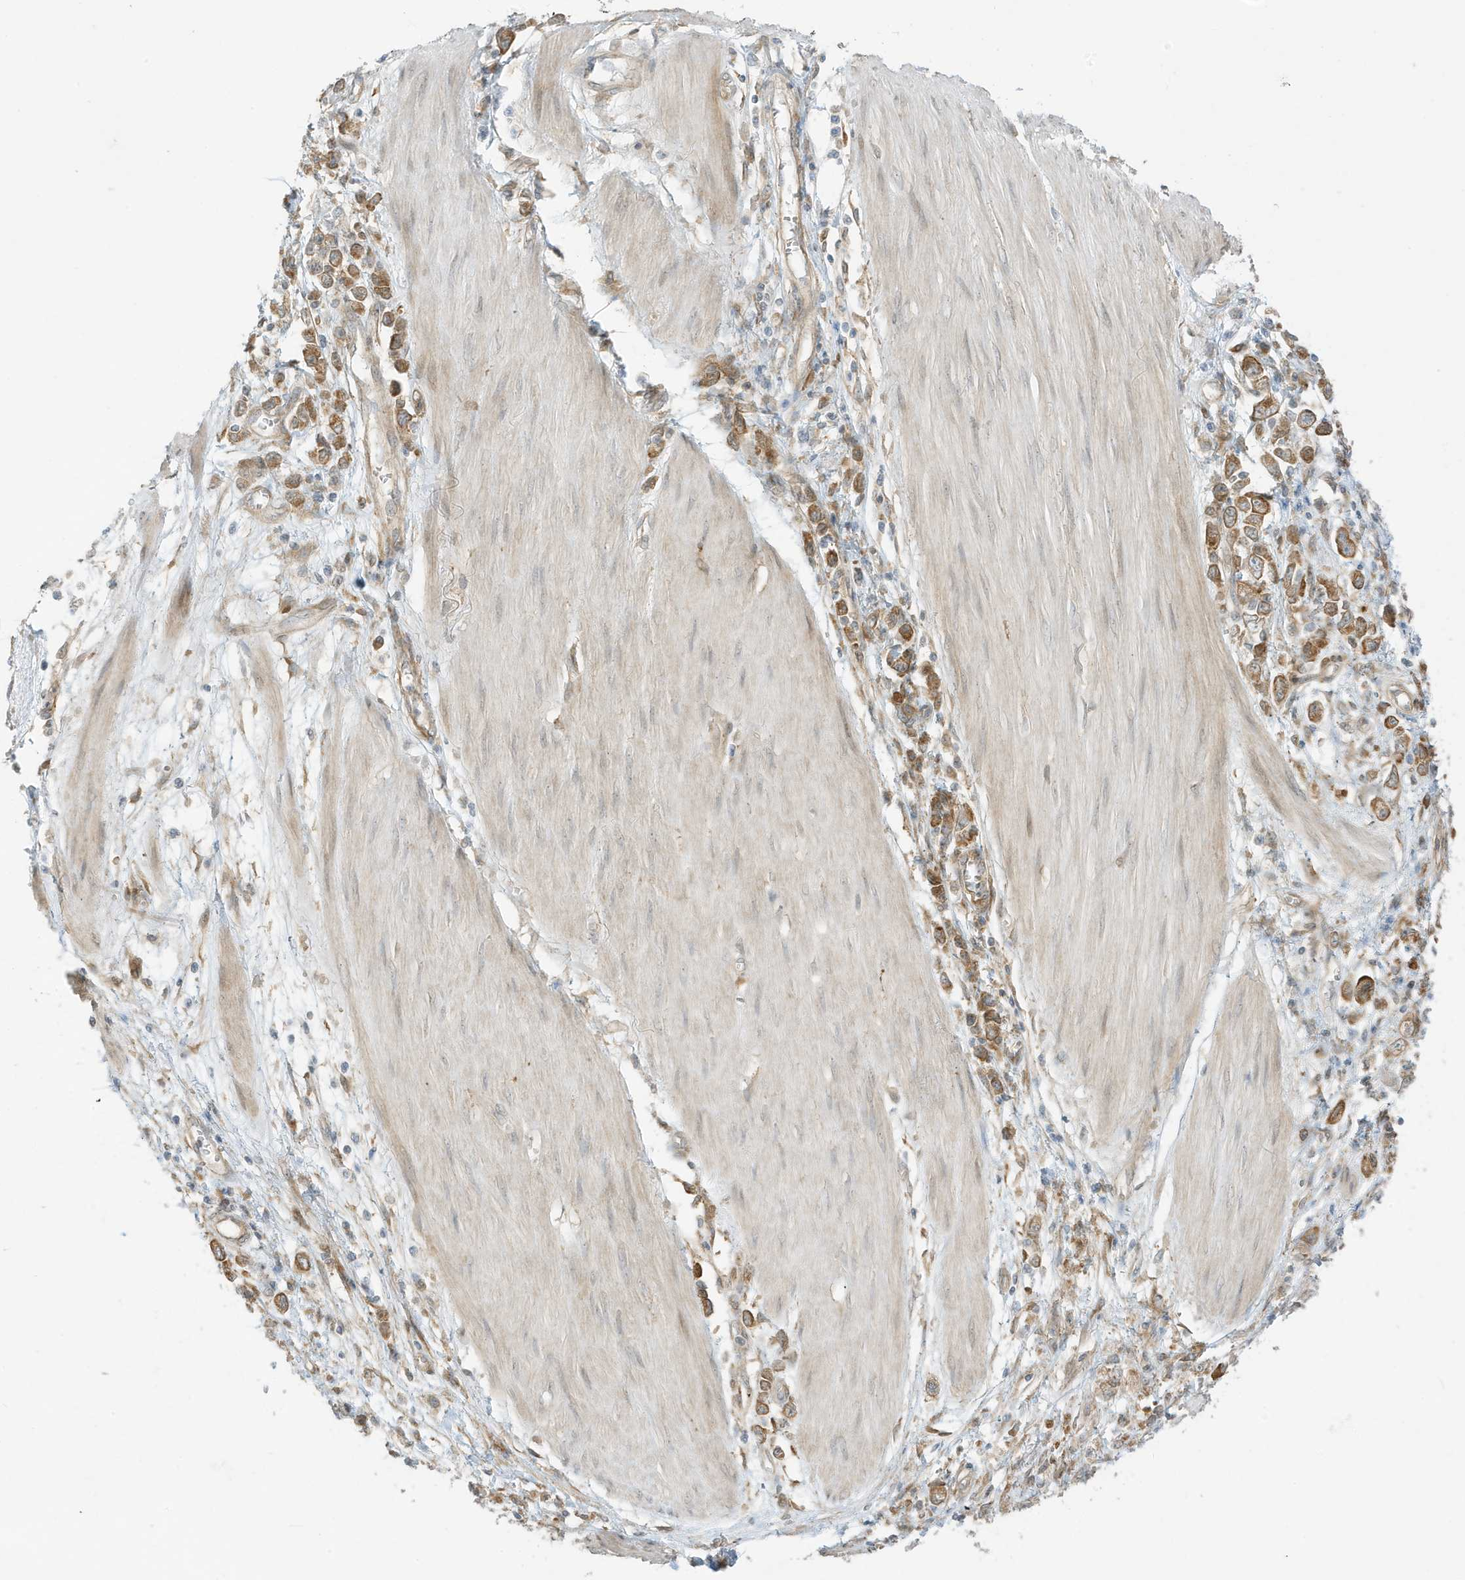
{"staining": {"intensity": "moderate", "quantity": ">75%", "location": "cytoplasmic/membranous"}, "tissue": "stomach cancer", "cell_type": "Tumor cells", "image_type": "cancer", "snomed": [{"axis": "morphology", "description": "Adenocarcinoma, NOS"}, {"axis": "topography", "description": "Stomach"}], "caption": "This micrograph exhibits stomach cancer stained with immunohistochemistry (IHC) to label a protein in brown. The cytoplasmic/membranous of tumor cells show moderate positivity for the protein. Nuclei are counter-stained blue.", "gene": "SCARF2", "patient": {"sex": "female", "age": 76}}